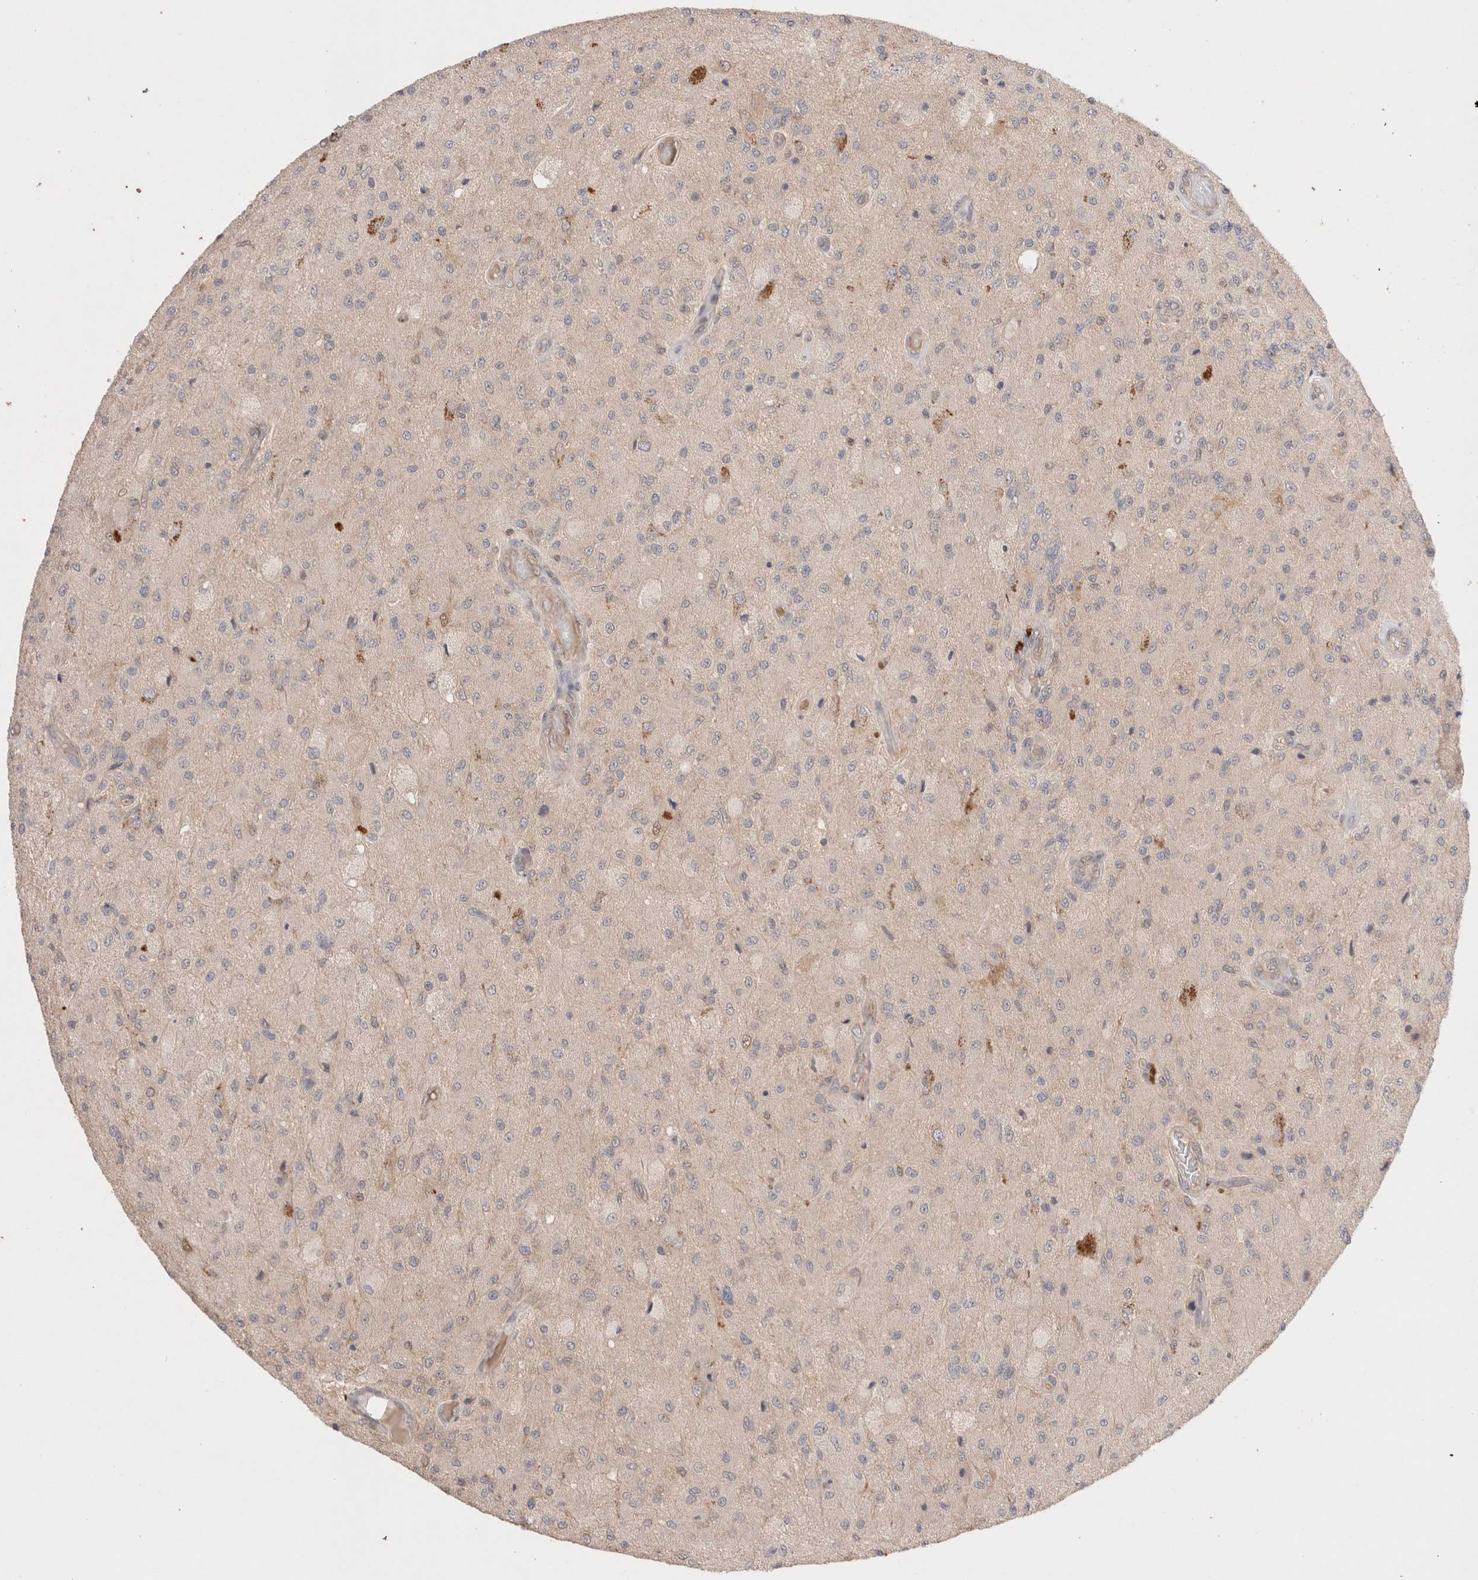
{"staining": {"intensity": "weak", "quantity": "<25%", "location": "cytoplasmic/membranous"}, "tissue": "glioma", "cell_type": "Tumor cells", "image_type": "cancer", "snomed": [{"axis": "morphology", "description": "Normal tissue, NOS"}, {"axis": "morphology", "description": "Glioma, malignant, High grade"}, {"axis": "topography", "description": "Cerebral cortex"}], "caption": "Tumor cells are negative for brown protein staining in glioma.", "gene": "CARNMT1", "patient": {"sex": "male", "age": 77}}